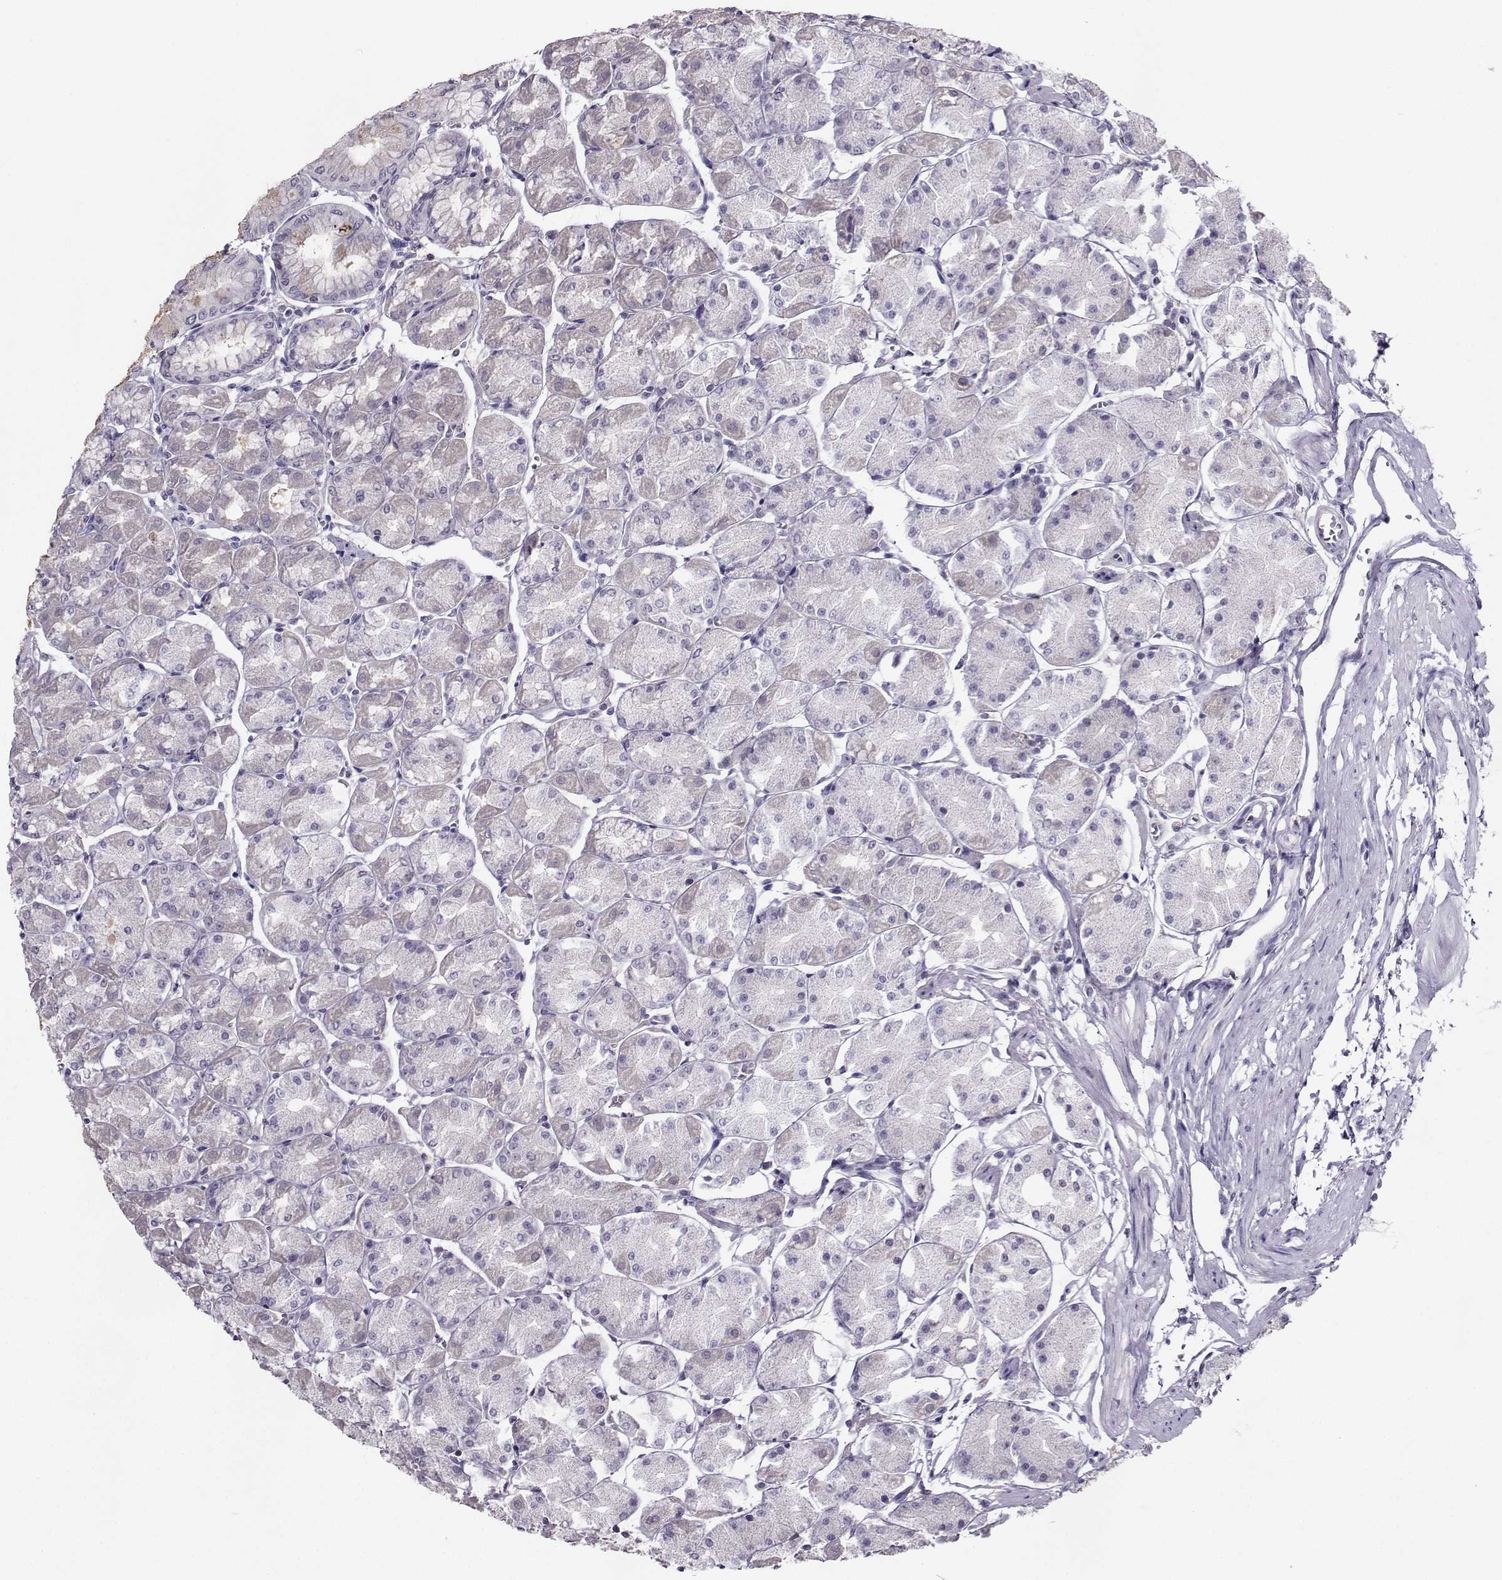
{"staining": {"intensity": "negative", "quantity": "none", "location": "none"}, "tissue": "stomach", "cell_type": "Glandular cells", "image_type": "normal", "snomed": [{"axis": "morphology", "description": "Normal tissue, NOS"}, {"axis": "topography", "description": "Stomach, upper"}], "caption": "Glandular cells are negative for brown protein staining in unremarkable stomach. (DAB IHC with hematoxylin counter stain).", "gene": "PGK1", "patient": {"sex": "male", "age": 60}}